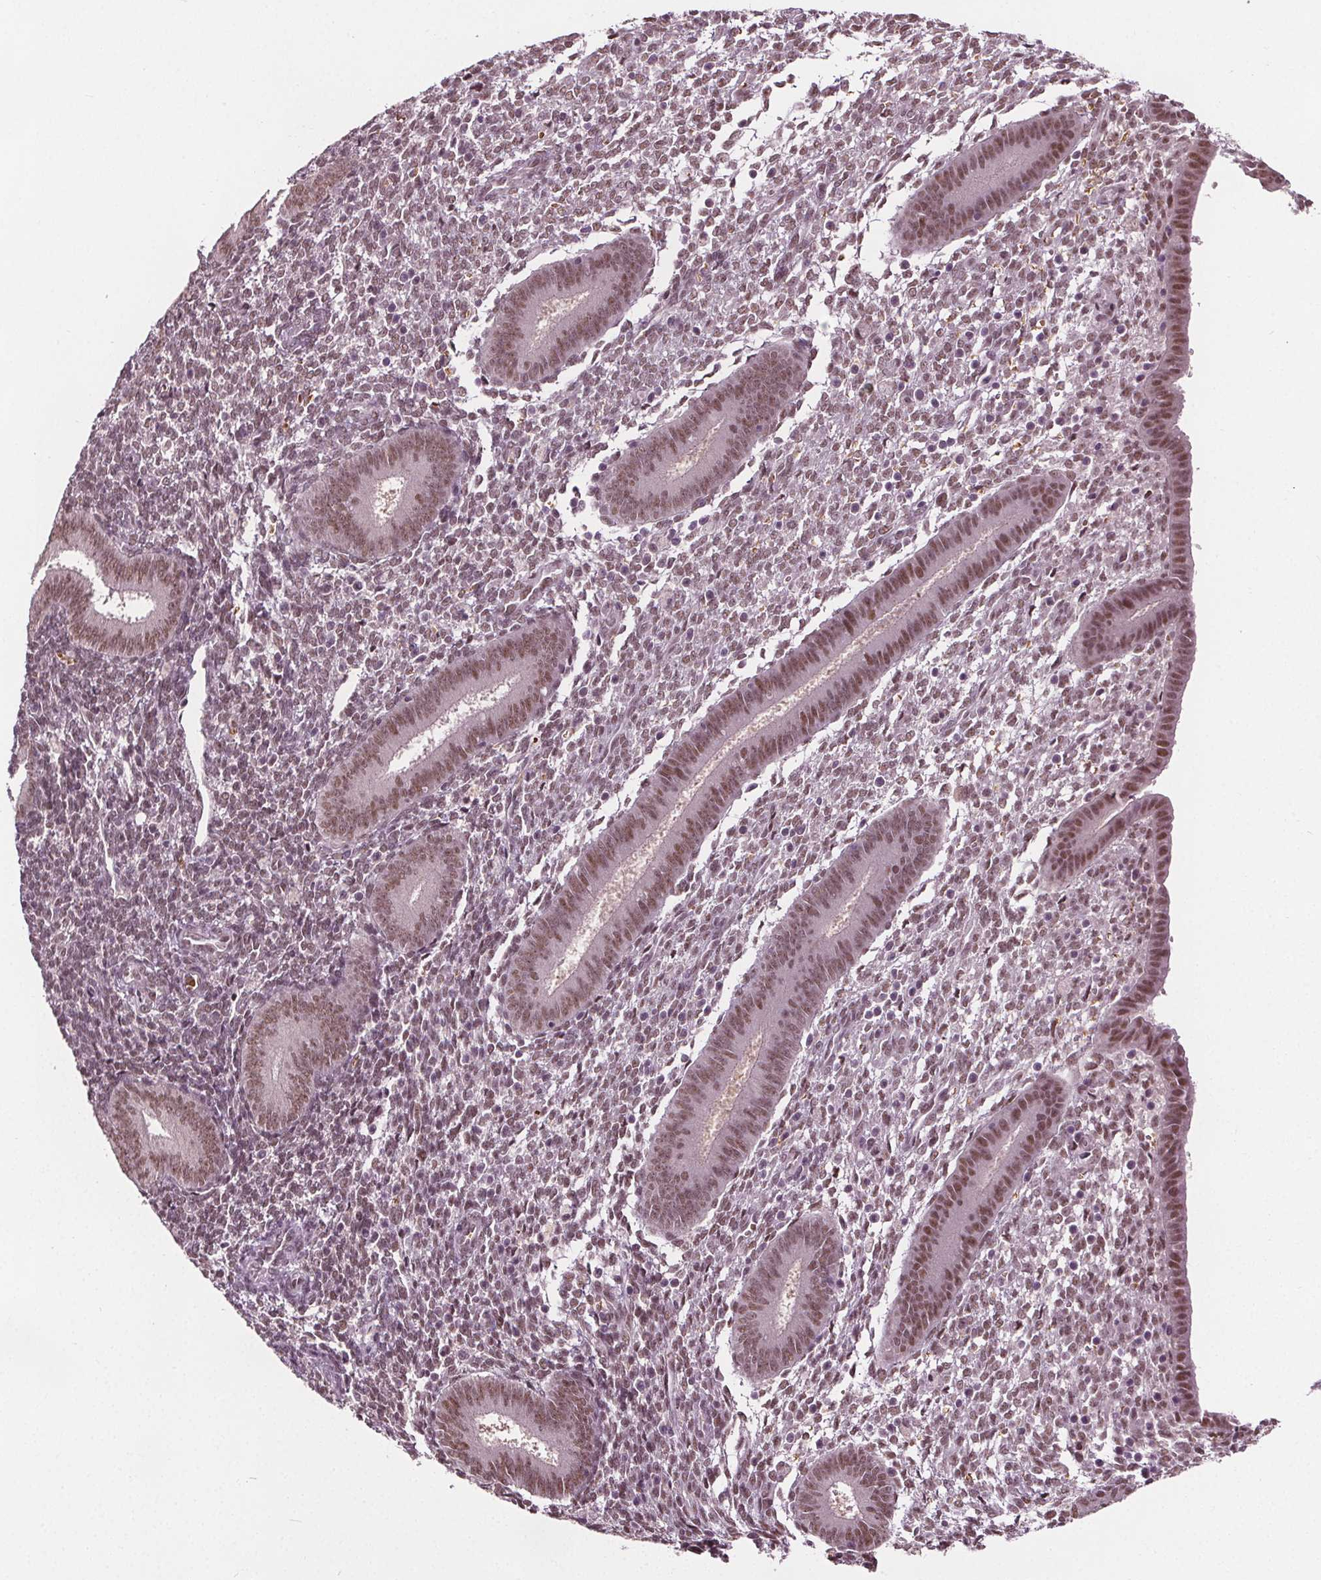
{"staining": {"intensity": "moderate", "quantity": ">75%", "location": "nuclear"}, "tissue": "endometrium", "cell_type": "Cells in endometrial stroma", "image_type": "normal", "snomed": [{"axis": "morphology", "description": "Normal tissue, NOS"}, {"axis": "topography", "description": "Endometrium"}], "caption": "Immunohistochemistry (IHC) of benign human endometrium demonstrates medium levels of moderate nuclear expression in about >75% of cells in endometrial stroma.", "gene": "IWS1", "patient": {"sex": "female", "age": 25}}